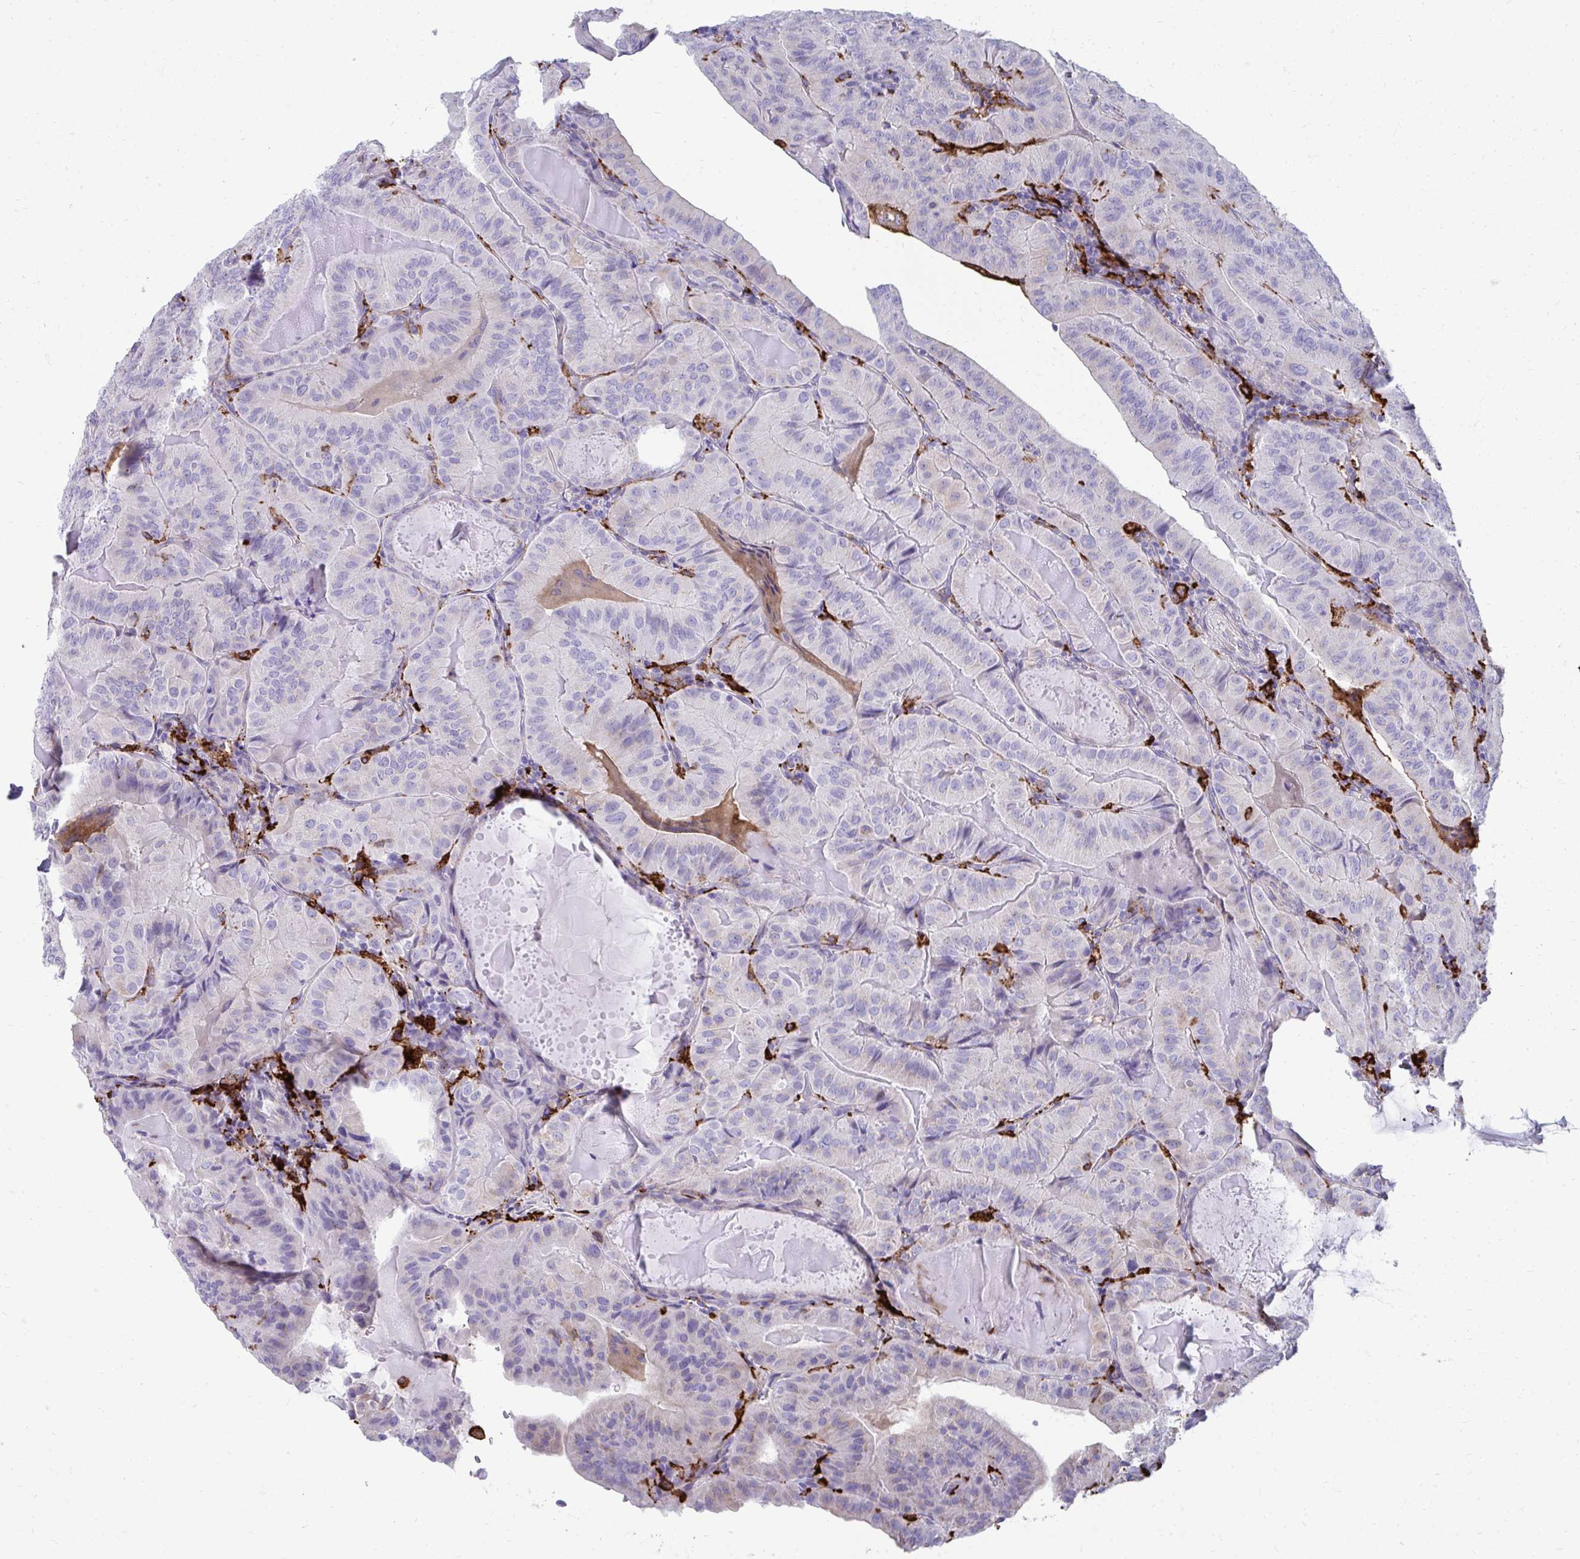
{"staining": {"intensity": "negative", "quantity": "none", "location": "none"}, "tissue": "thyroid cancer", "cell_type": "Tumor cells", "image_type": "cancer", "snomed": [{"axis": "morphology", "description": "Papillary adenocarcinoma, NOS"}, {"axis": "topography", "description": "Thyroid gland"}], "caption": "IHC of thyroid cancer (papillary adenocarcinoma) shows no expression in tumor cells.", "gene": "CD163", "patient": {"sex": "female", "age": 68}}